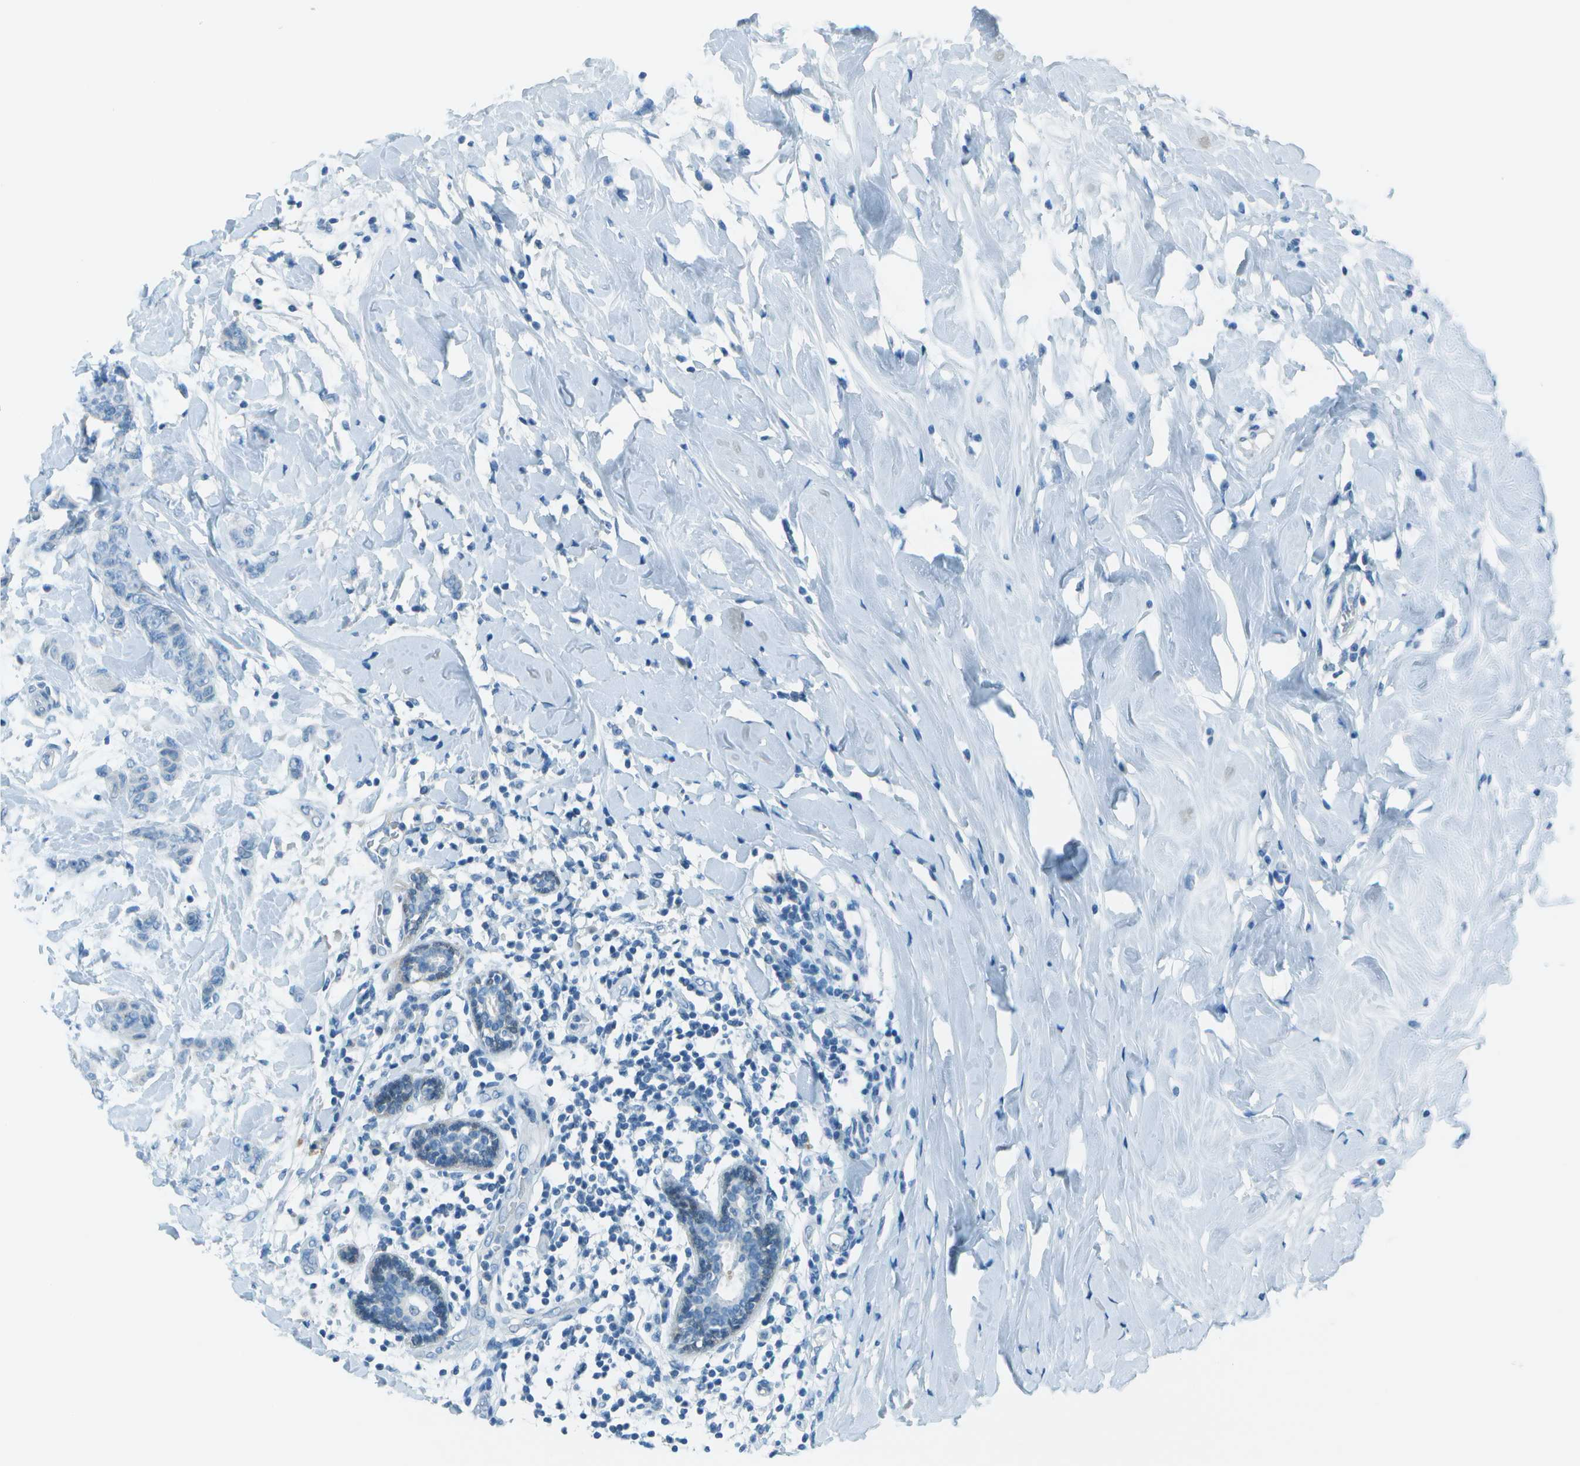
{"staining": {"intensity": "negative", "quantity": "none", "location": "none"}, "tissue": "breast cancer", "cell_type": "Tumor cells", "image_type": "cancer", "snomed": [{"axis": "morphology", "description": "Normal tissue, NOS"}, {"axis": "morphology", "description": "Duct carcinoma"}, {"axis": "topography", "description": "Breast"}], "caption": "Human breast cancer stained for a protein using immunohistochemistry shows no positivity in tumor cells.", "gene": "FGF1", "patient": {"sex": "female", "age": 40}}